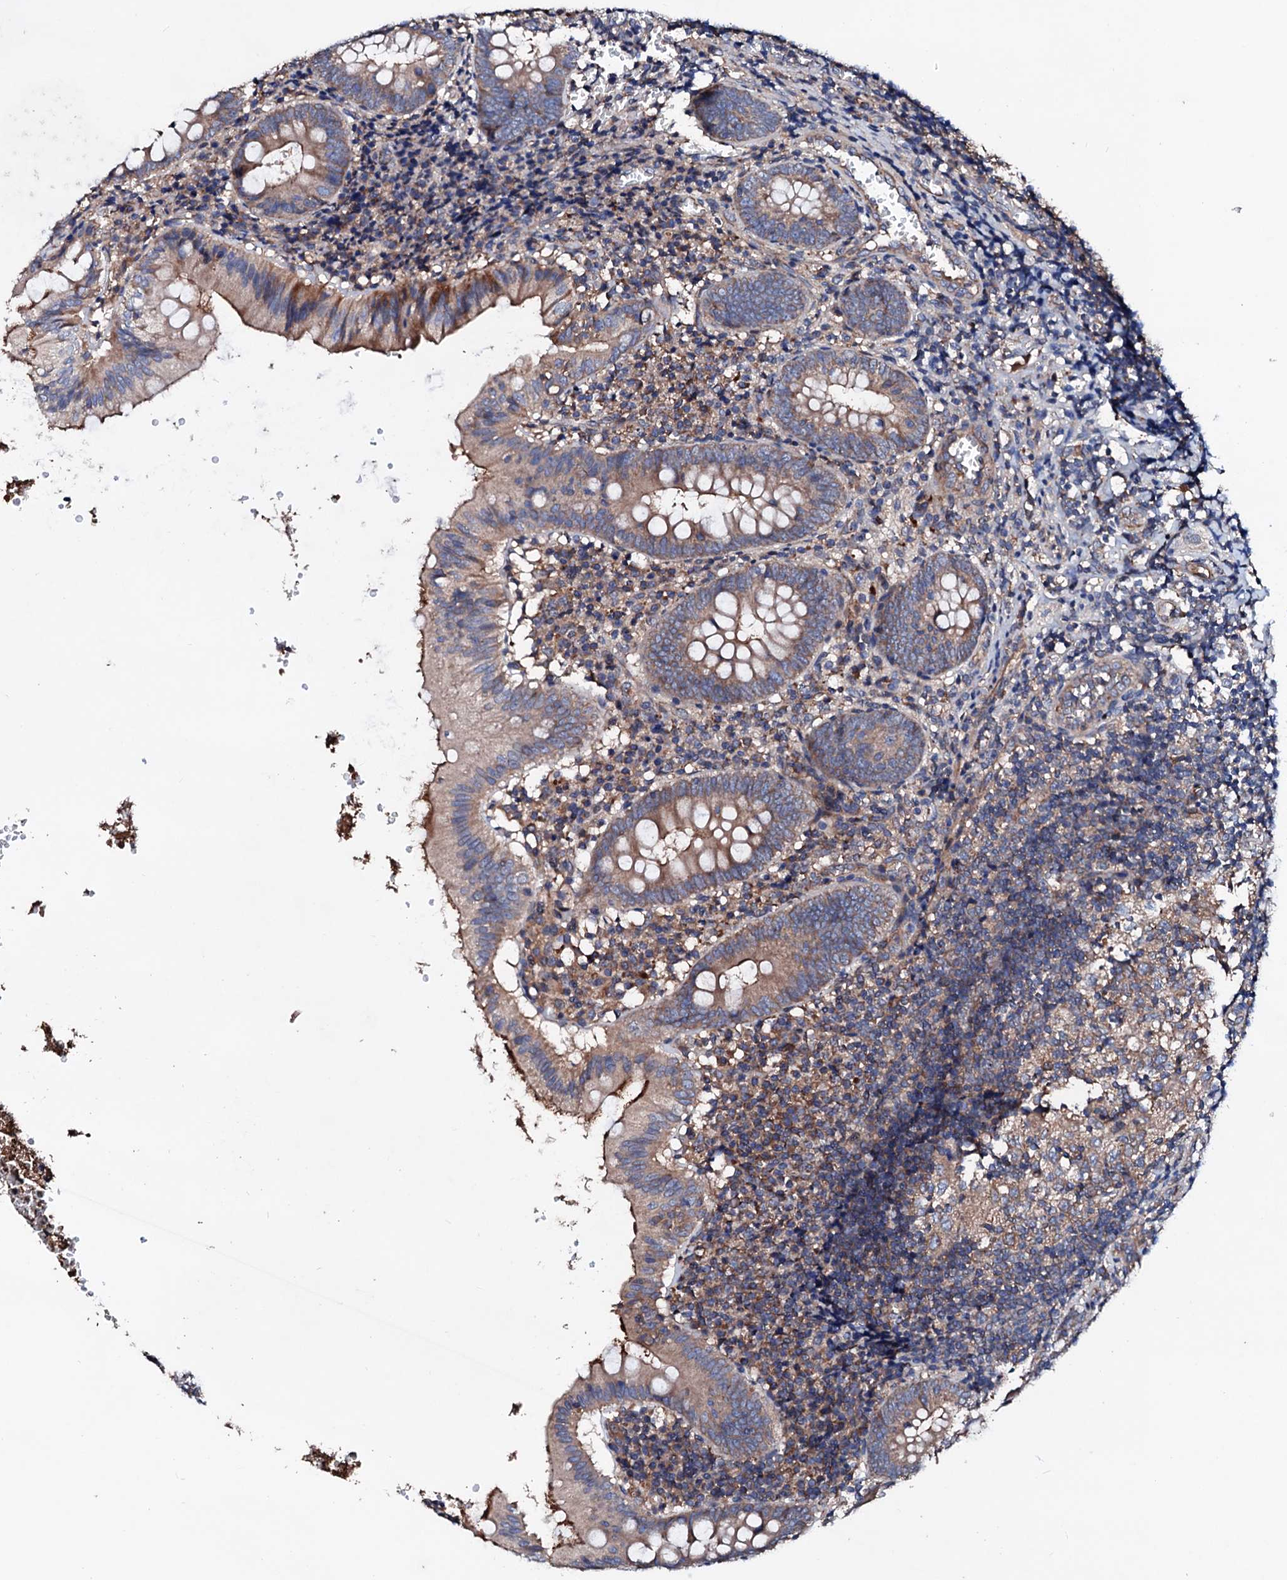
{"staining": {"intensity": "moderate", "quantity": ">75%", "location": "cytoplasmic/membranous"}, "tissue": "appendix", "cell_type": "Glandular cells", "image_type": "normal", "snomed": [{"axis": "morphology", "description": "Normal tissue, NOS"}, {"axis": "topography", "description": "Appendix"}], "caption": "This micrograph demonstrates unremarkable appendix stained with IHC to label a protein in brown. The cytoplasmic/membranous of glandular cells show moderate positivity for the protein. Nuclei are counter-stained blue.", "gene": "TBCEL", "patient": {"sex": "male", "age": 8}}